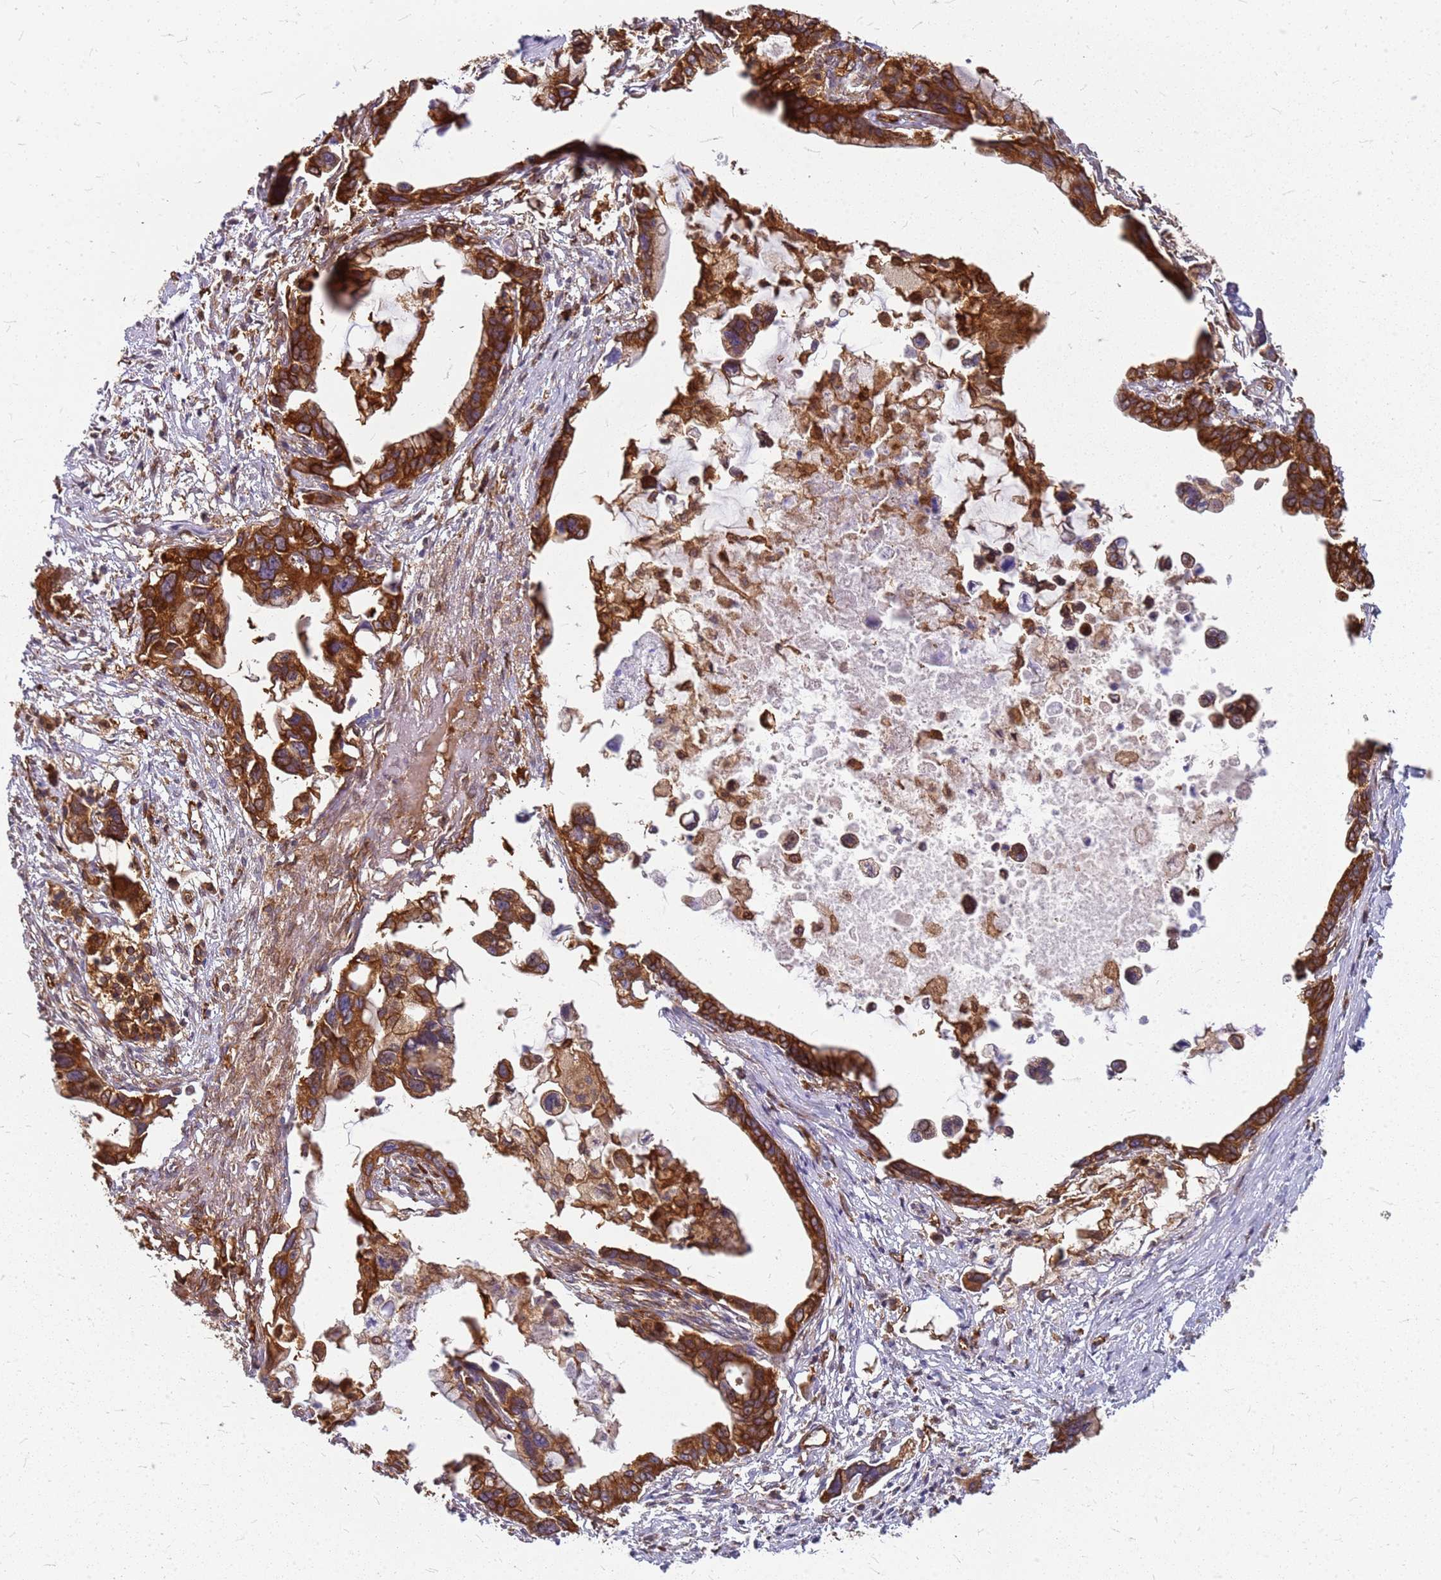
{"staining": {"intensity": "strong", "quantity": ">75%", "location": "cytoplasmic/membranous"}, "tissue": "pancreatic cancer", "cell_type": "Tumor cells", "image_type": "cancer", "snomed": [{"axis": "morphology", "description": "Adenocarcinoma, NOS"}, {"axis": "topography", "description": "Pancreas"}], "caption": "Pancreatic adenocarcinoma stained for a protein (brown) displays strong cytoplasmic/membranous positive expression in about >75% of tumor cells.", "gene": "HDX", "patient": {"sex": "female", "age": 83}}